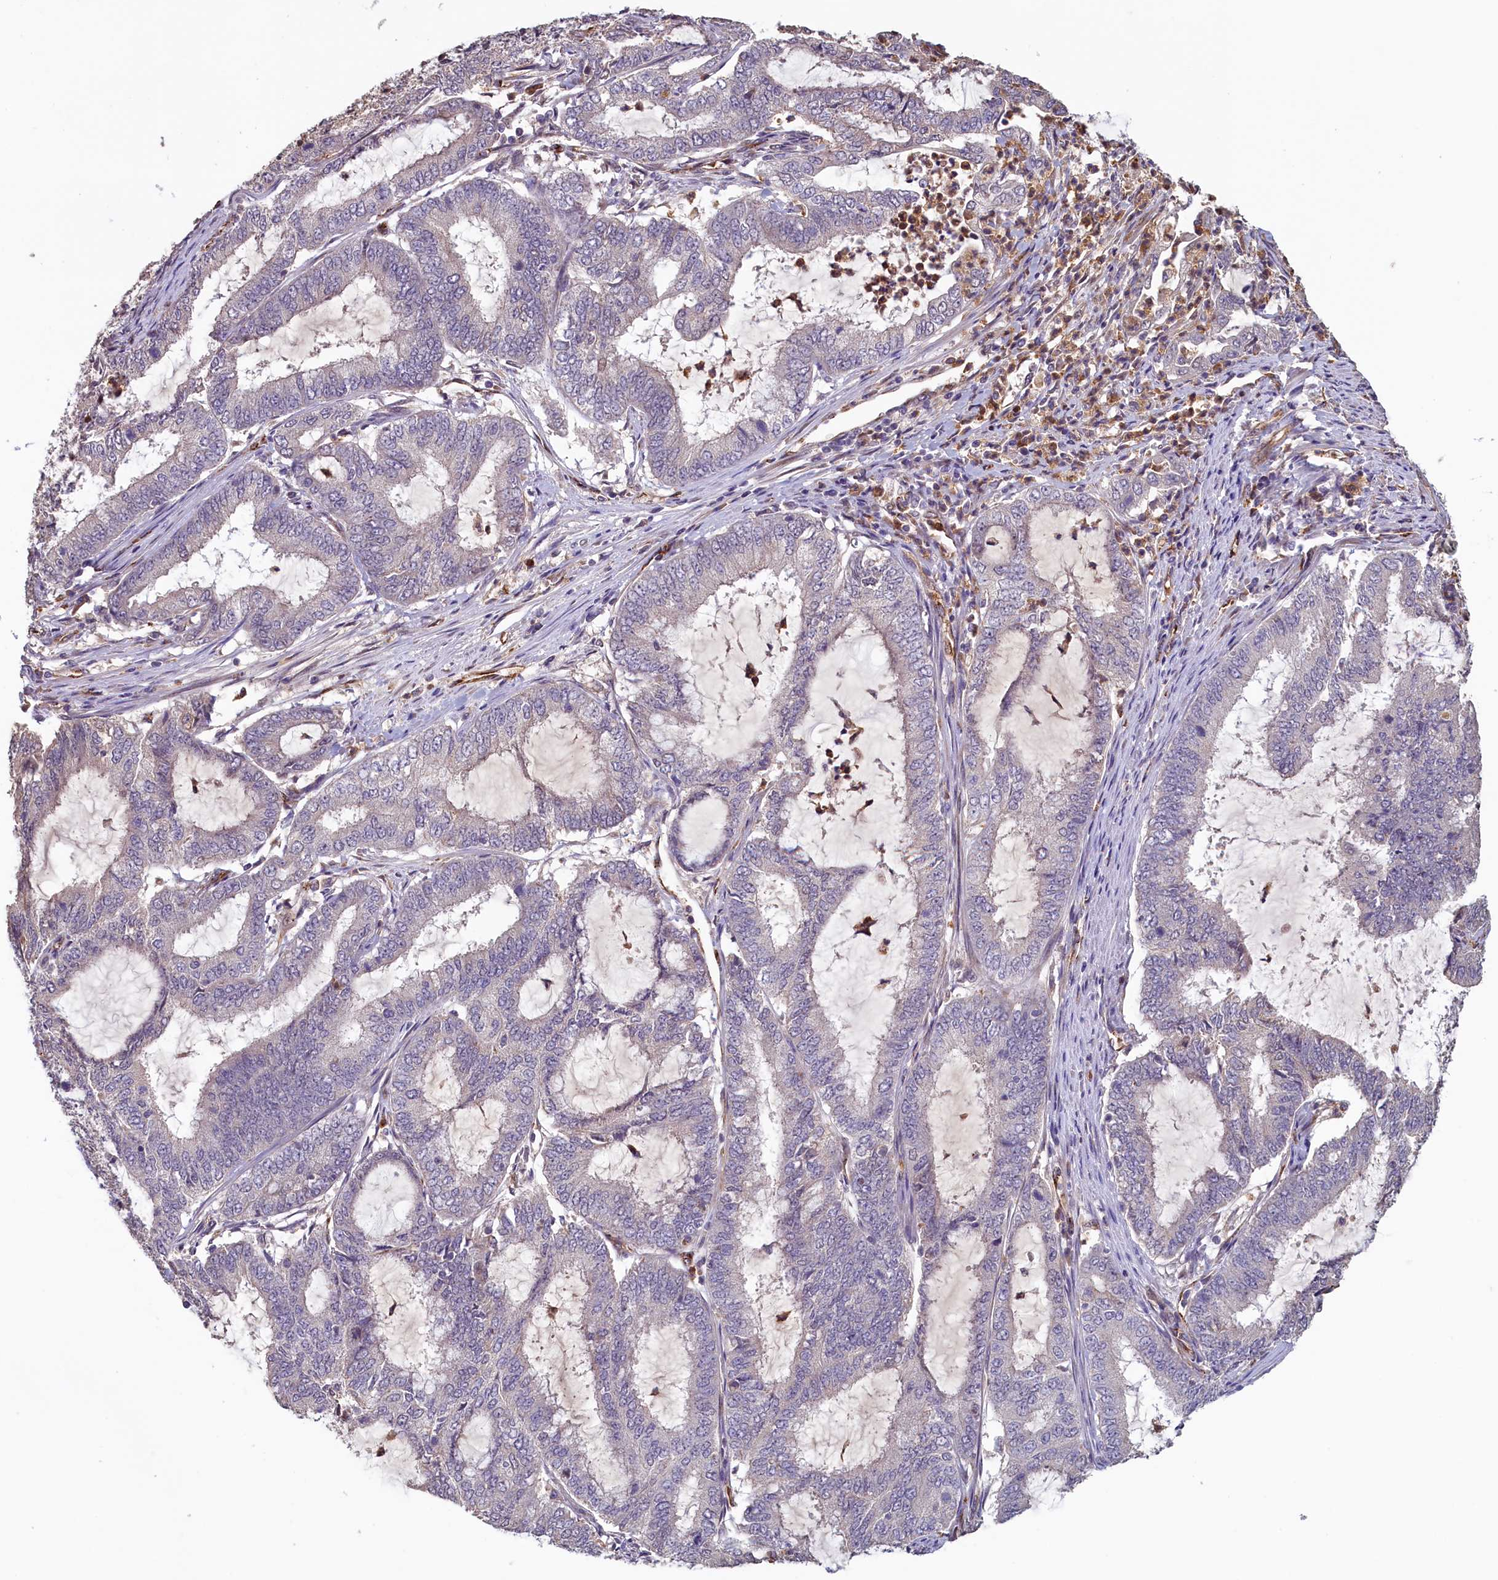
{"staining": {"intensity": "negative", "quantity": "none", "location": "none"}, "tissue": "endometrial cancer", "cell_type": "Tumor cells", "image_type": "cancer", "snomed": [{"axis": "morphology", "description": "Adenocarcinoma, NOS"}, {"axis": "topography", "description": "Endometrium"}], "caption": "This is a image of immunohistochemistry staining of endometrial cancer, which shows no expression in tumor cells.", "gene": "ACSBG1", "patient": {"sex": "female", "age": 51}}